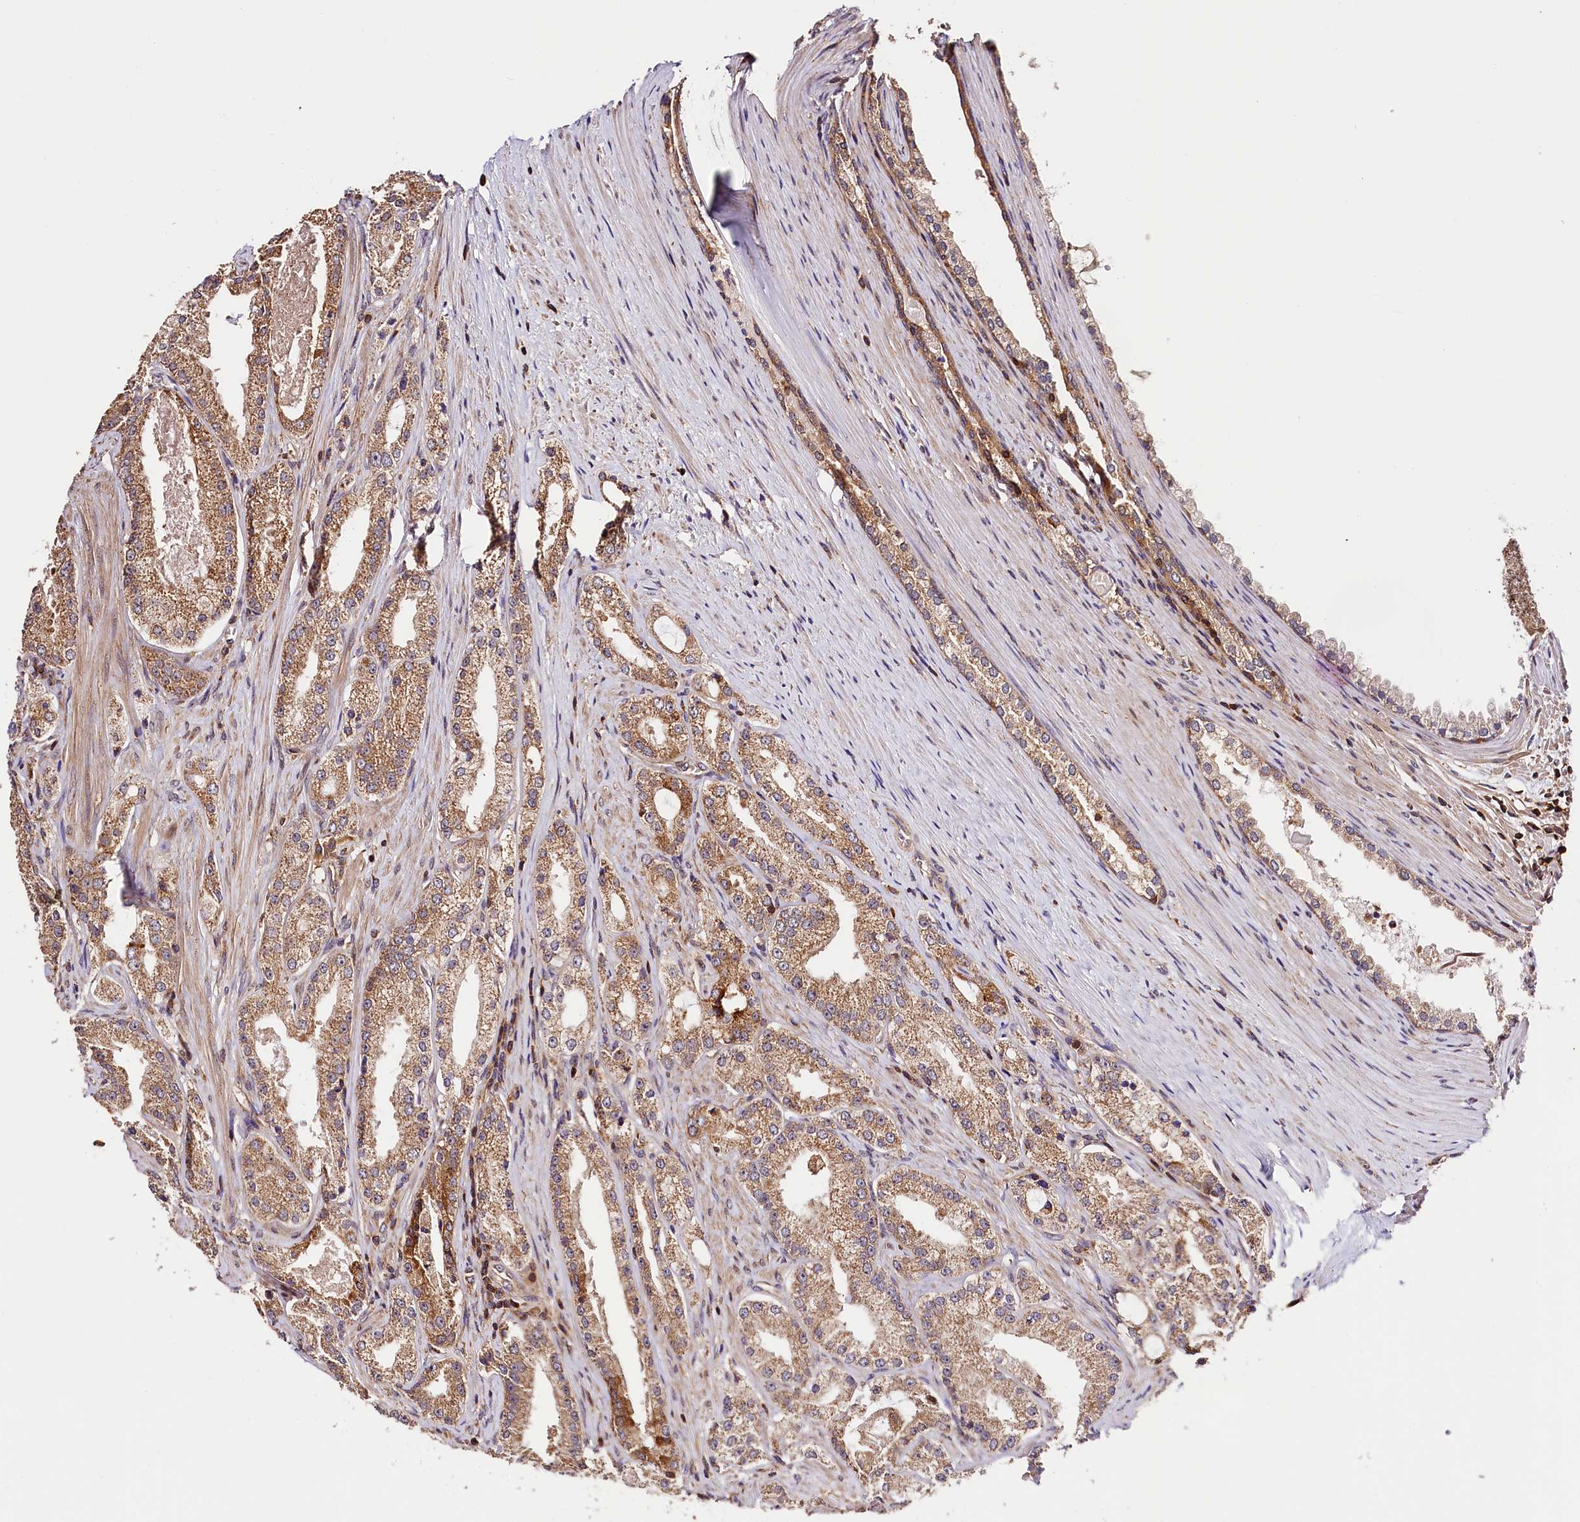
{"staining": {"intensity": "moderate", "quantity": ">75%", "location": "cytoplasmic/membranous"}, "tissue": "prostate cancer", "cell_type": "Tumor cells", "image_type": "cancer", "snomed": [{"axis": "morphology", "description": "Adenocarcinoma, Low grade"}, {"axis": "topography", "description": "Prostate"}], "caption": "Human prostate adenocarcinoma (low-grade) stained with a brown dye shows moderate cytoplasmic/membranous positive positivity in approximately >75% of tumor cells.", "gene": "KPTN", "patient": {"sex": "male", "age": 69}}